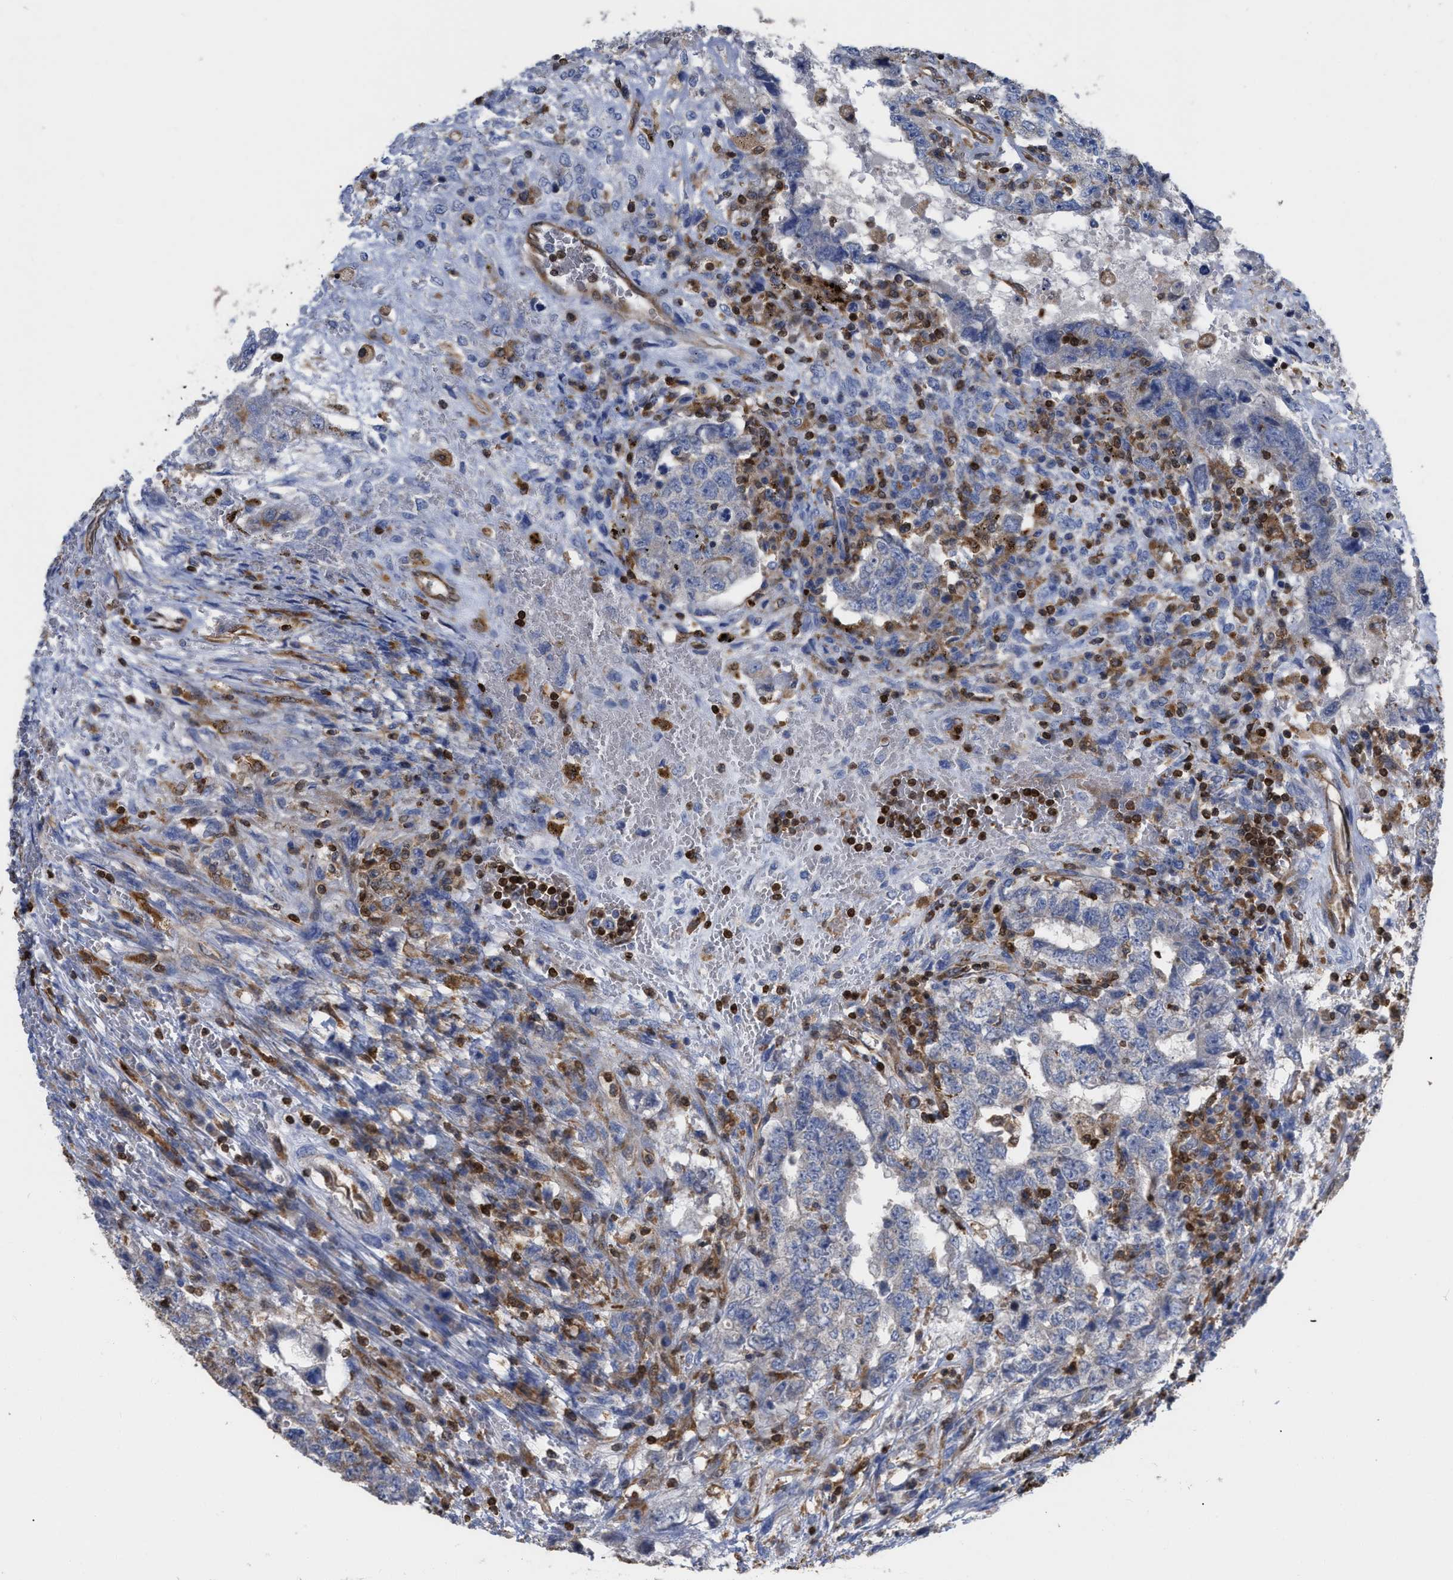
{"staining": {"intensity": "negative", "quantity": "none", "location": "none"}, "tissue": "testis cancer", "cell_type": "Tumor cells", "image_type": "cancer", "snomed": [{"axis": "morphology", "description": "Carcinoma, Embryonal, NOS"}, {"axis": "topography", "description": "Testis"}], "caption": "High magnification brightfield microscopy of testis cancer (embryonal carcinoma) stained with DAB (3,3'-diaminobenzidine) (brown) and counterstained with hematoxylin (blue): tumor cells show no significant positivity.", "gene": "GIMAP4", "patient": {"sex": "male", "age": 26}}